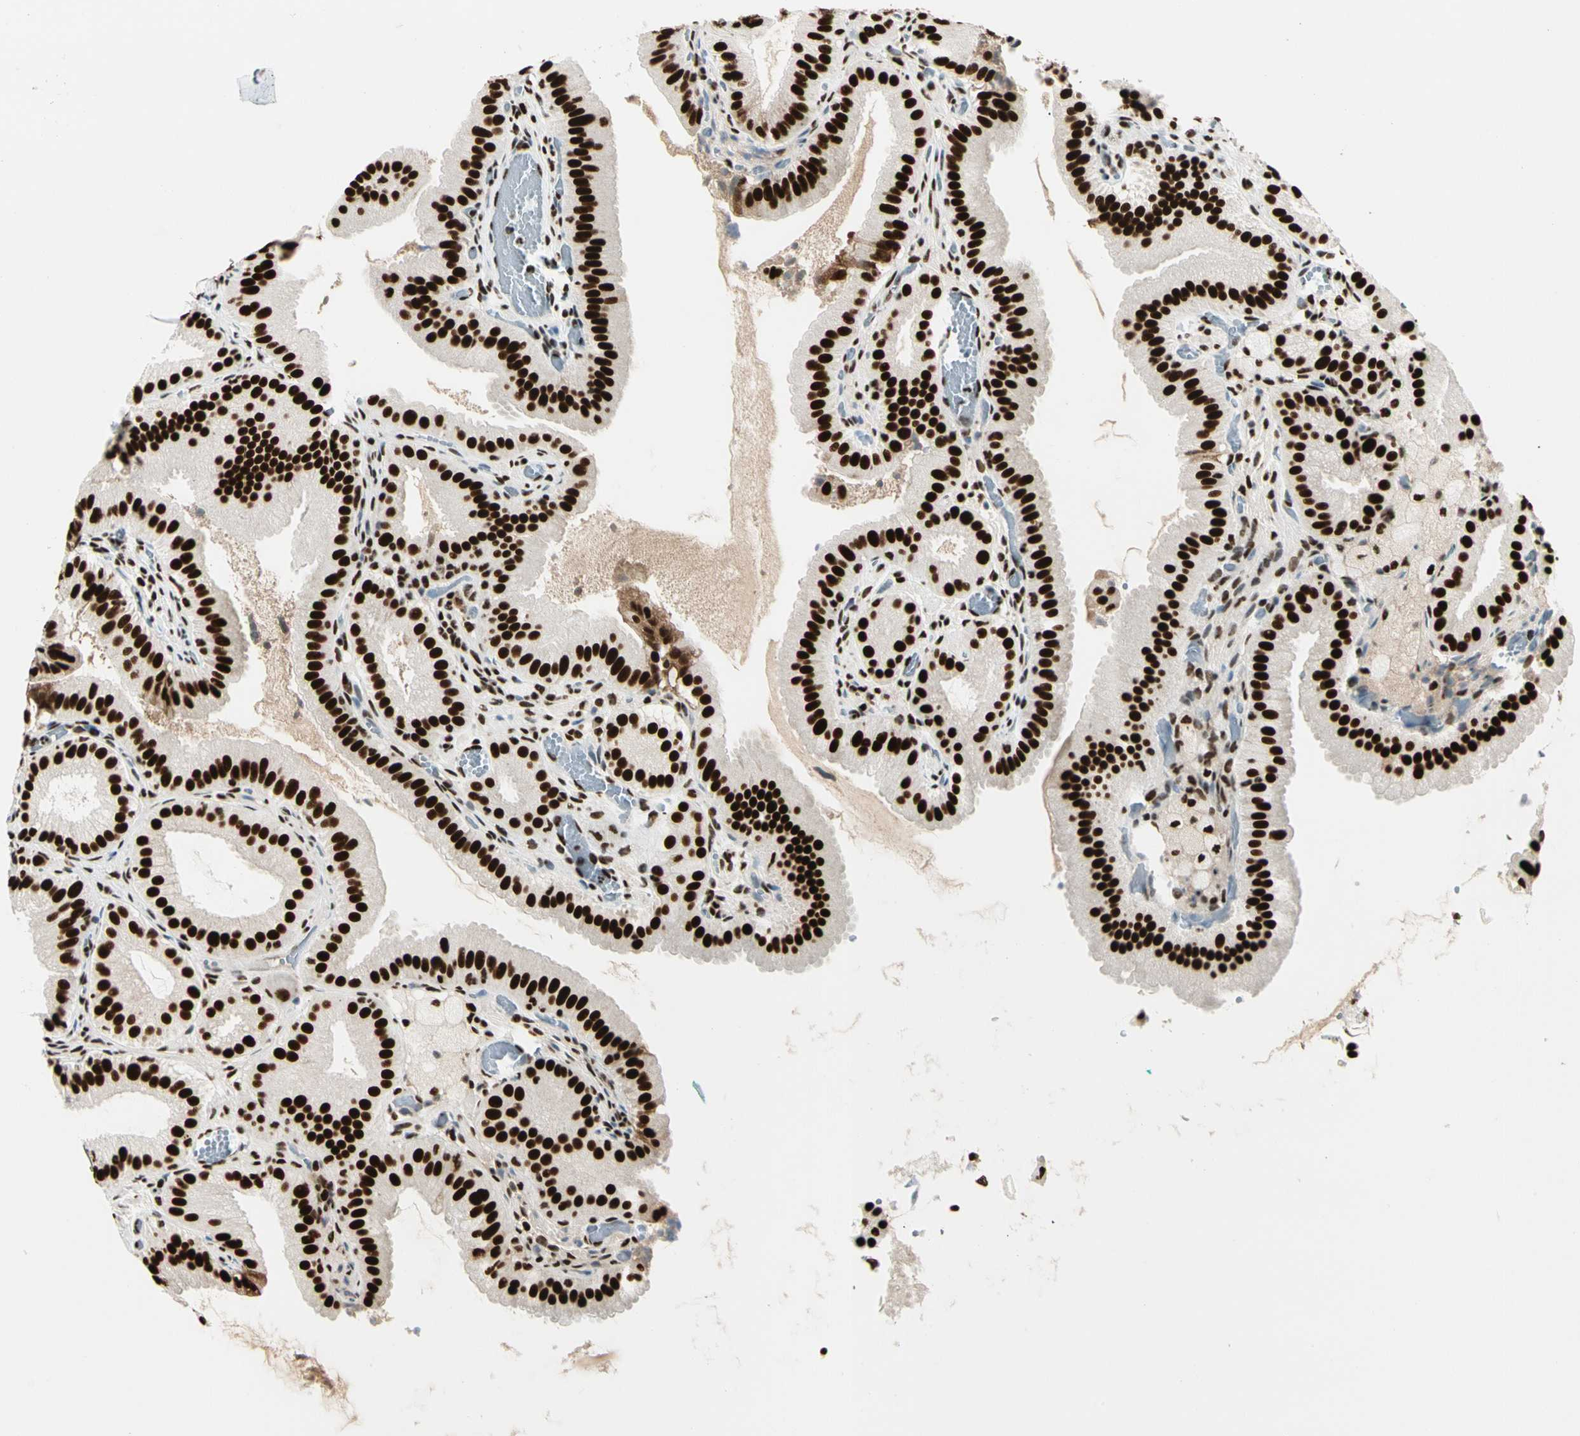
{"staining": {"intensity": "strong", "quantity": ">75%", "location": "nuclear"}, "tissue": "gallbladder", "cell_type": "Glandular cells", "image_type": "normal", "snomed": [{"axis": "morphology", "description": "Normal tissue, NOS"}, {"axis": "topography", "description": "Gallbladder"}], "caption": "Immunohistochemical staining of unremarkable human gallbladder demonstrates strong nuclear protein staining in approximately >75% of glandular cells. The staining is performed using DAB brown chromogen to label protein expression. The nuclei are counter-stained blue using hematoxylin.", "gene": "CCAR1", "patient": {"sex": "male", "age": 54}}